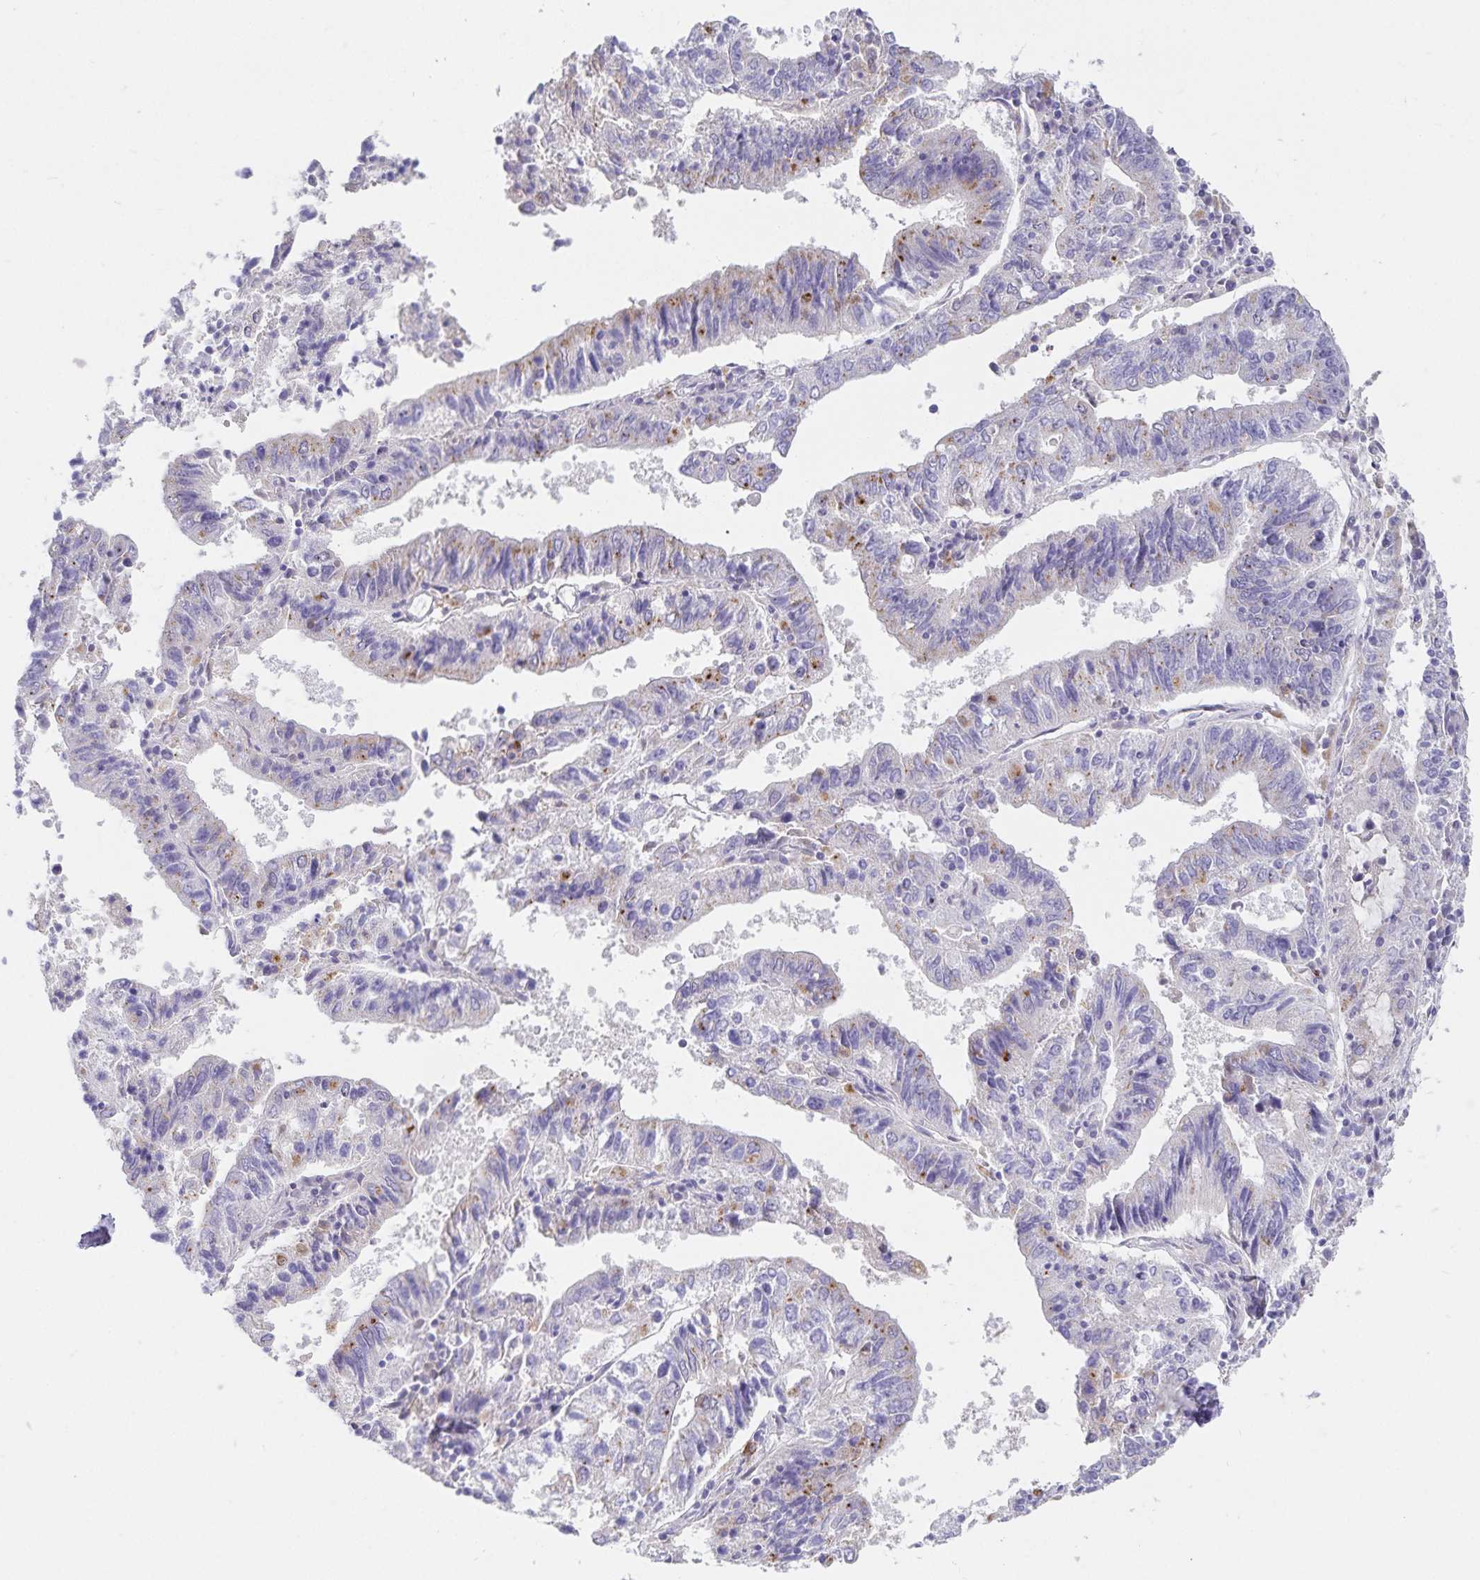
{"staining": {"intensity": "moderate", "quantity": "<25%", "location": "cytoplasmic/membranous"}, "tissue": "endometrial cancer", "cell_type": "Tumor cells", "image_type": "cancer", "snomed": [{"axis": "morphology", "description": "Adenocarcinoma, NOS"}, {"axis": "topography", "description": "Endometrium"}], "caption": "Moderate cytoplasmic/membranous expression for a protein is present in about <25% of tumor cells of endometrial adenocarcinoma using immunohistochemistry.", "gene": "KBTBD13", "patient": {"sex": "female", "age": 82}}